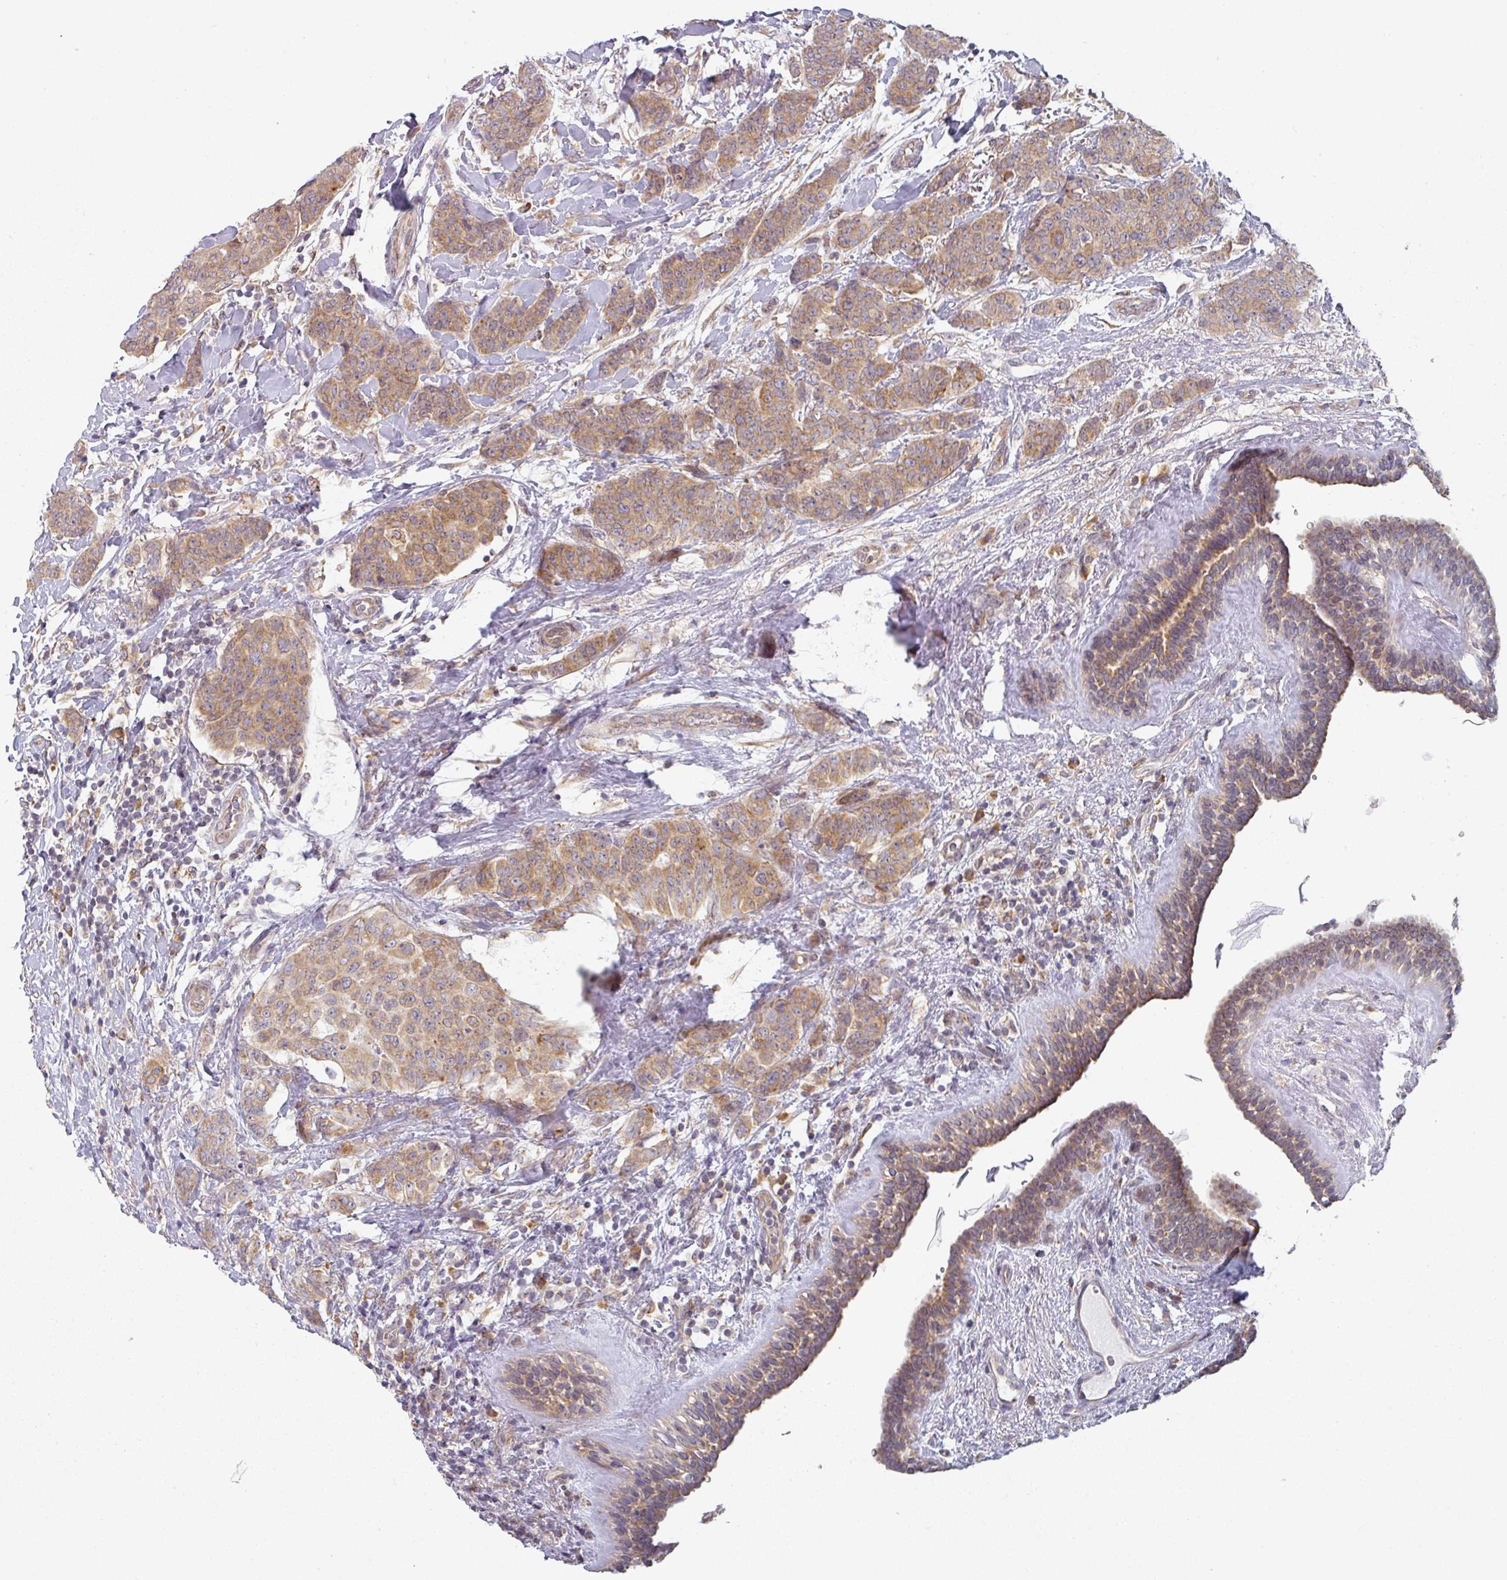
{"staining": {"intensity": "moderate", "quantity": ">75%", "location": "cytoplasmic/membranous"}, "tissue": "breast cancer", "cell_type": "Tumor cells", "image_type": "cancer", "snomed": [{"axis": "morphology", "description": "Duct carcinoma"}, {"axis": "topography", "description": "Breast"}], "caption": "Immunohistochemistry (IHC) image of infiltrating ductal carcinoma (breast) stained for a protein (brown), which demonstrates medium levels of moderate cytoplasmic/membranous expression in about >75% of tumor cells.", "gene": "TAPT1", "patient": {"sex": "female", "age": 40}}